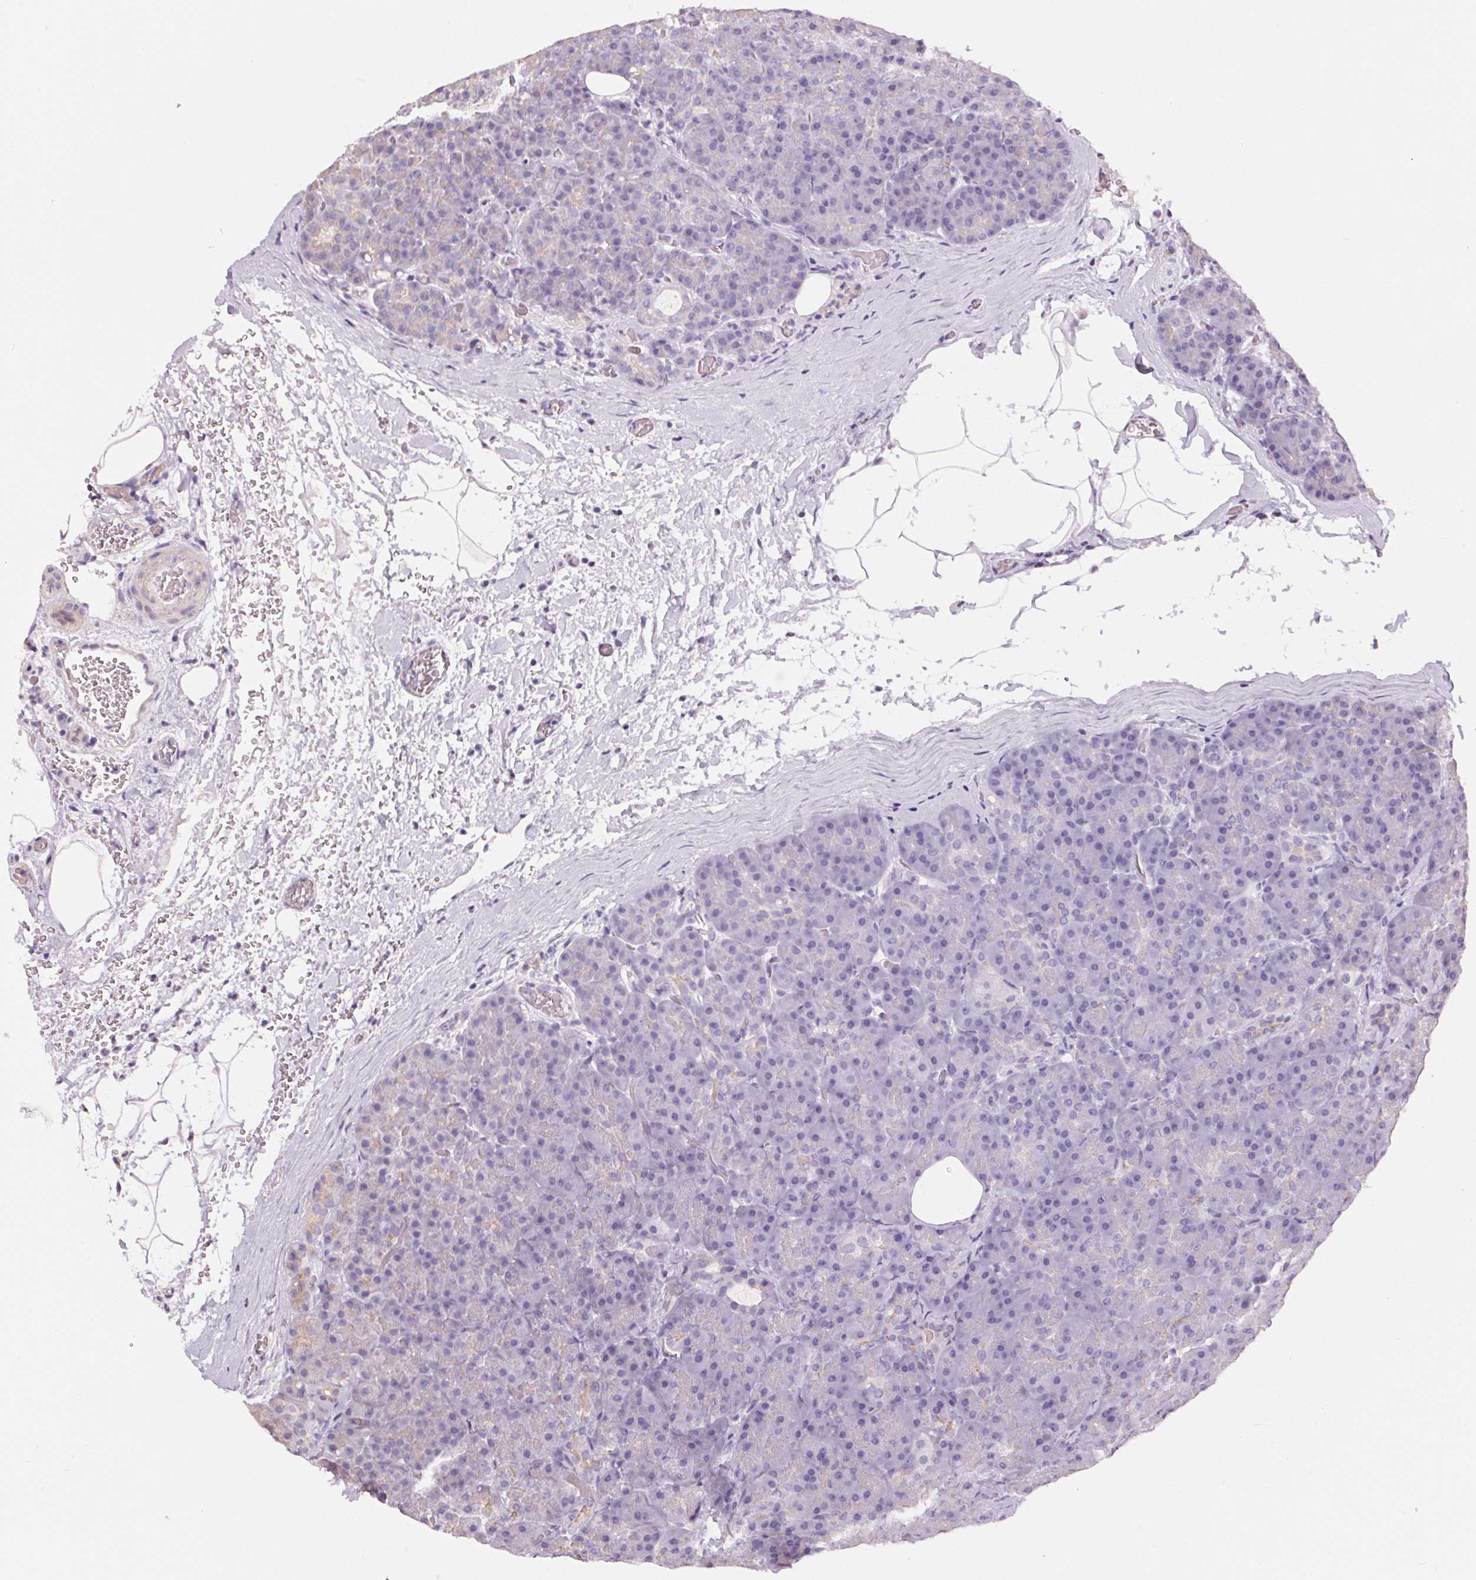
{"staining": {"intensity": "weak", "quantity": "<25%", "location": "cytoplasmic/membranous"}, "tissue": "pancreas", "cell_type": "Exocrine glandular cells", "image_type": "normal", "snomed": [{"axis": "morphology", "description": "Normal tissue, NOS"}, {"axis": "topography", "description": "Pancreas"}], "caption": "Pancreas stained for a protein using IHC reveals no staining exocrine glandular cells.", "gene": "UNC13B", "patient": {"sex": "male", "age": 57}}